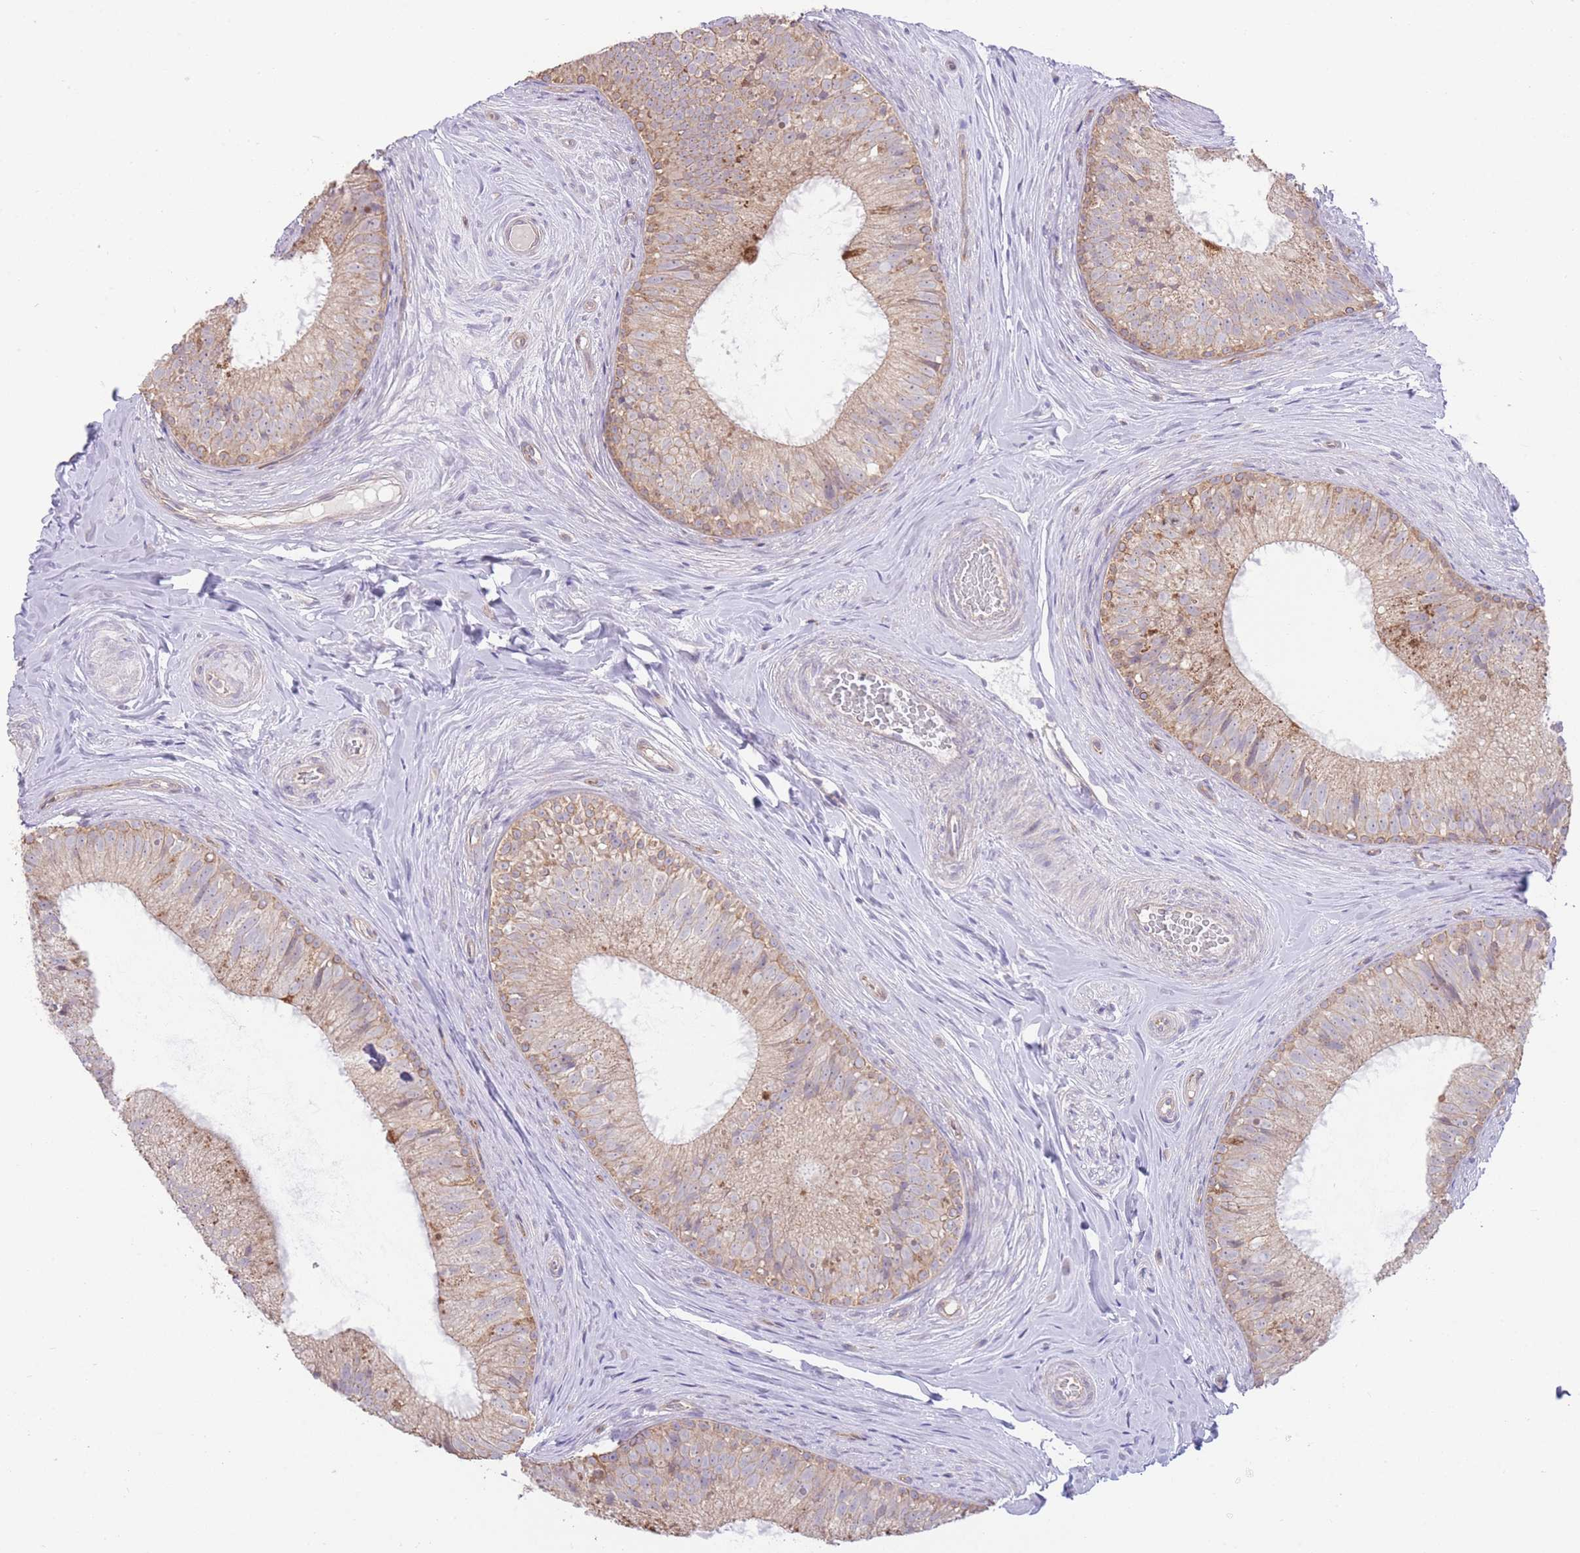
{"staining": {"intensity": "moderate", "quantity": ">75%", "location": "cytoplasmic/membranous"}, "tissue": "epididymis", "cell_type": "Glandular cells", "image_type": "normal", "snomed": [{"axis": "morphology", "description": "Normal tissue, NOS"}, {"axis": "topography", "description": "Epididymis"}], "caption": "Unremarkable epididymis reveals moderate cytoplasmic/membranous positivity in approximately >75% of glandular cells, visualized by immunohistochemistry. (DAB IHC with brightfield microscopy, high magnification).", "gene": "BOLA2B", "patient": {"sex": "male", "age": 34}}